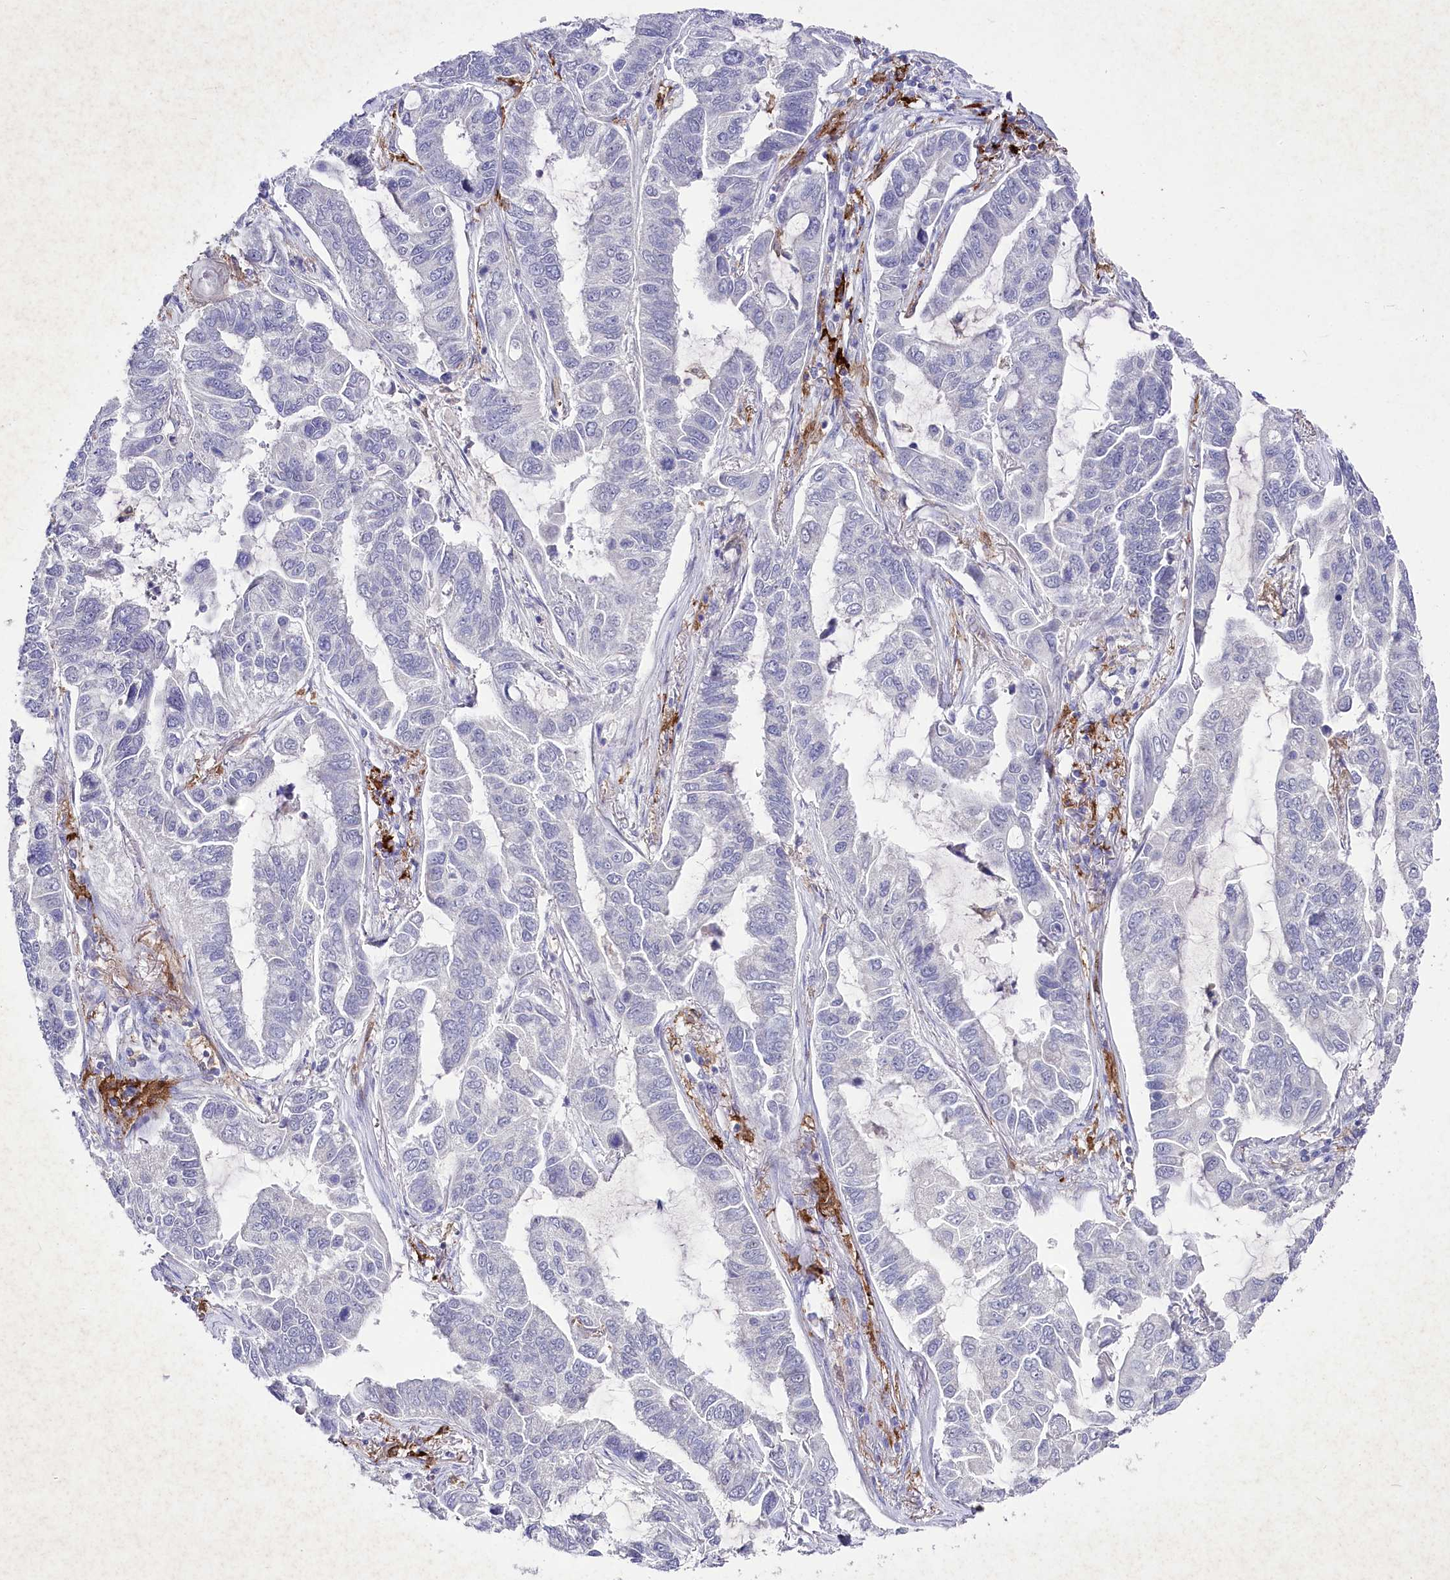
{"staining": {"intensity": "negative", "quantity": "none", "location": "none"}, "tissue": "lung cancer", "cell_type": "Tumor cells", "image_type": "cancer", "snomed": [{"axis": "morphology", "description": "Adenocarcinoma, NOS"}, {"axis": "topography", "description": "Lung"}], "caption": "Lung cancer stained for a protein using IHC exhibits no staining tumor cells.", "gene": "CLEC4M", "patient": {"sex": "male", "age": 64}}